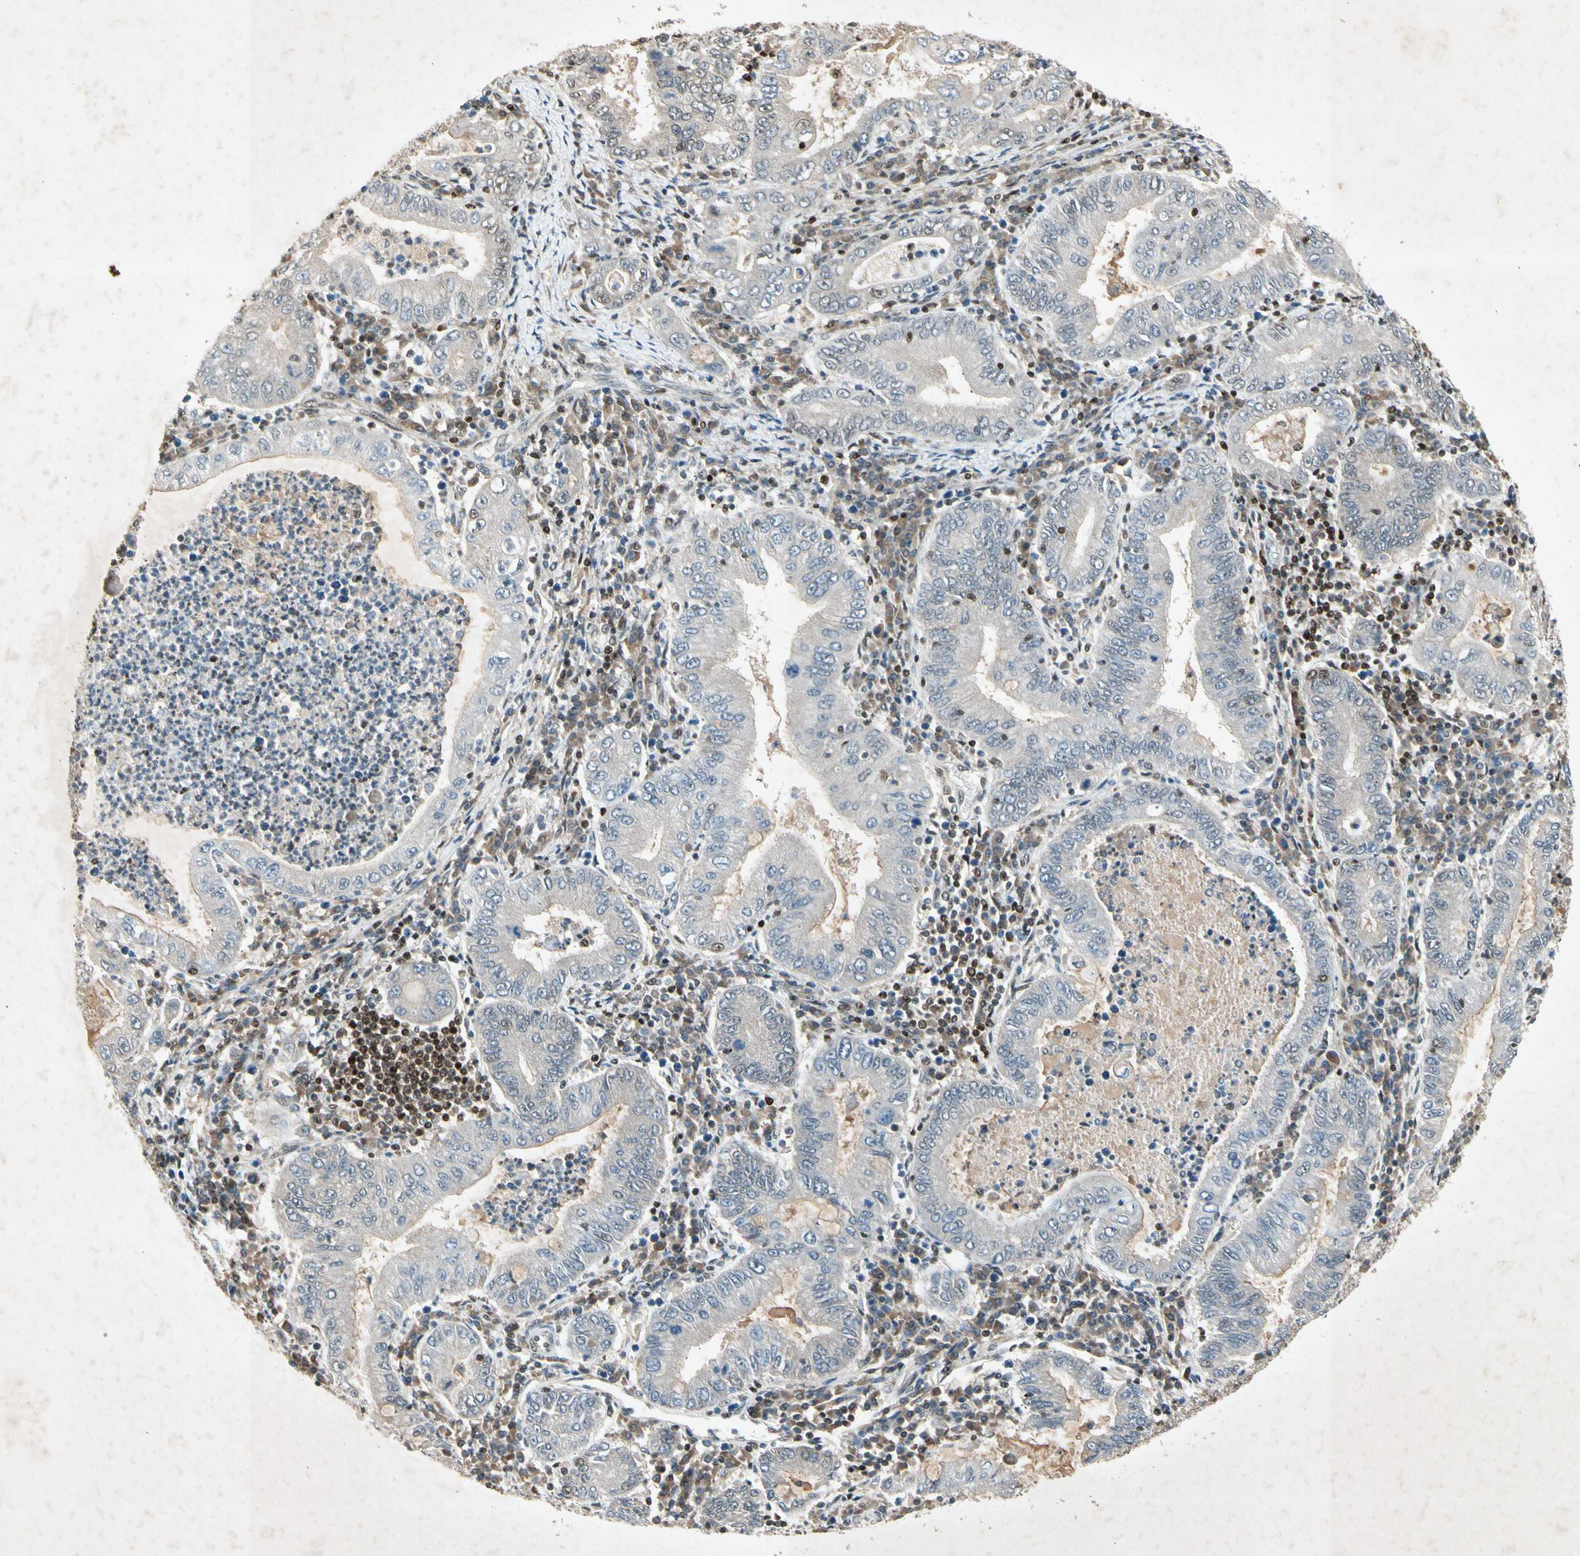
{"staining": {"intensity": "negative", "quantity": "none", "location": "none"}, "tissue": "stomach cancer", "cell_type": "Tumor cells", "image_type": "cancer", "snomed": [{"axis": "morphology", "description": "Normal tissue, NOS"}, {"axis": "morphology", "description": "Adenocarcinoma, NOS"}, {"axis": "topography", "description": "Esophagus"}, {"axis": "topography", "description": "Stomach, upper"}, {"axis": "topography", "description": "Peripheral nerve tissue"}], "caption": "Protein analysis of stomach adenocarcinoma shows no significant expression in tumor cells.", "gene": "RNF43", "patient": {"sex": "male", "age": 62}}